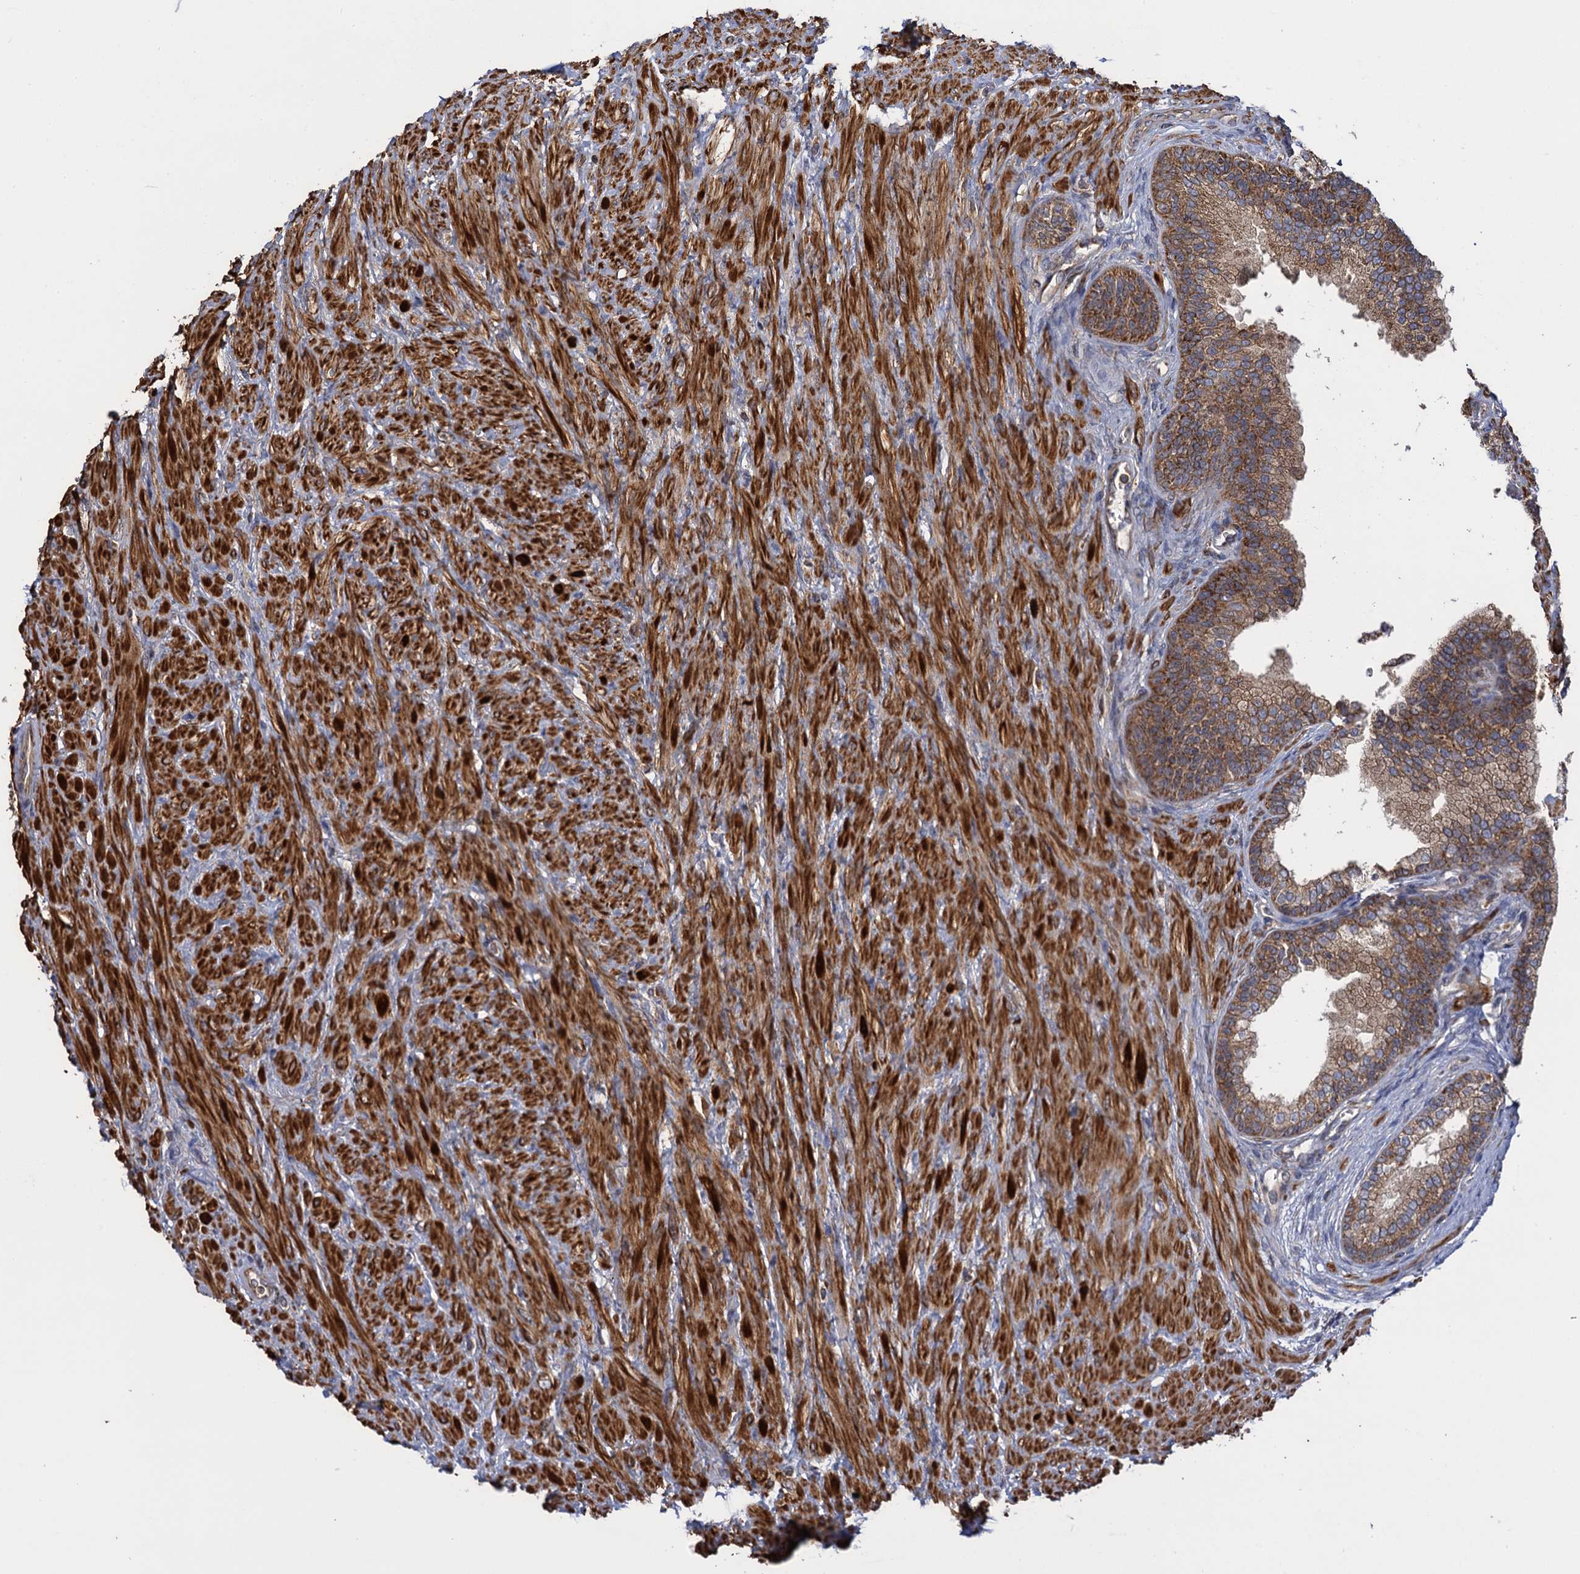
{"staining": {"intensity": "moderate", "quantity": ">75%", "location": "cytoplasmic/membranous"}, "tissue": "prostate", "cell_type": "Glandular cells", "image_type": "normal", "snomed": [{"axis": "morphology", "description": "Normal tissue, NOS"}, {"axis": "topography", "description": "Prostate"}], "caption": "Moderate cytoplasmic/membranous protein staining is present in about >75% of glandular cells in prostate.", "gene": "WDR88", "patient": {"sex": "male", "age": 76}}